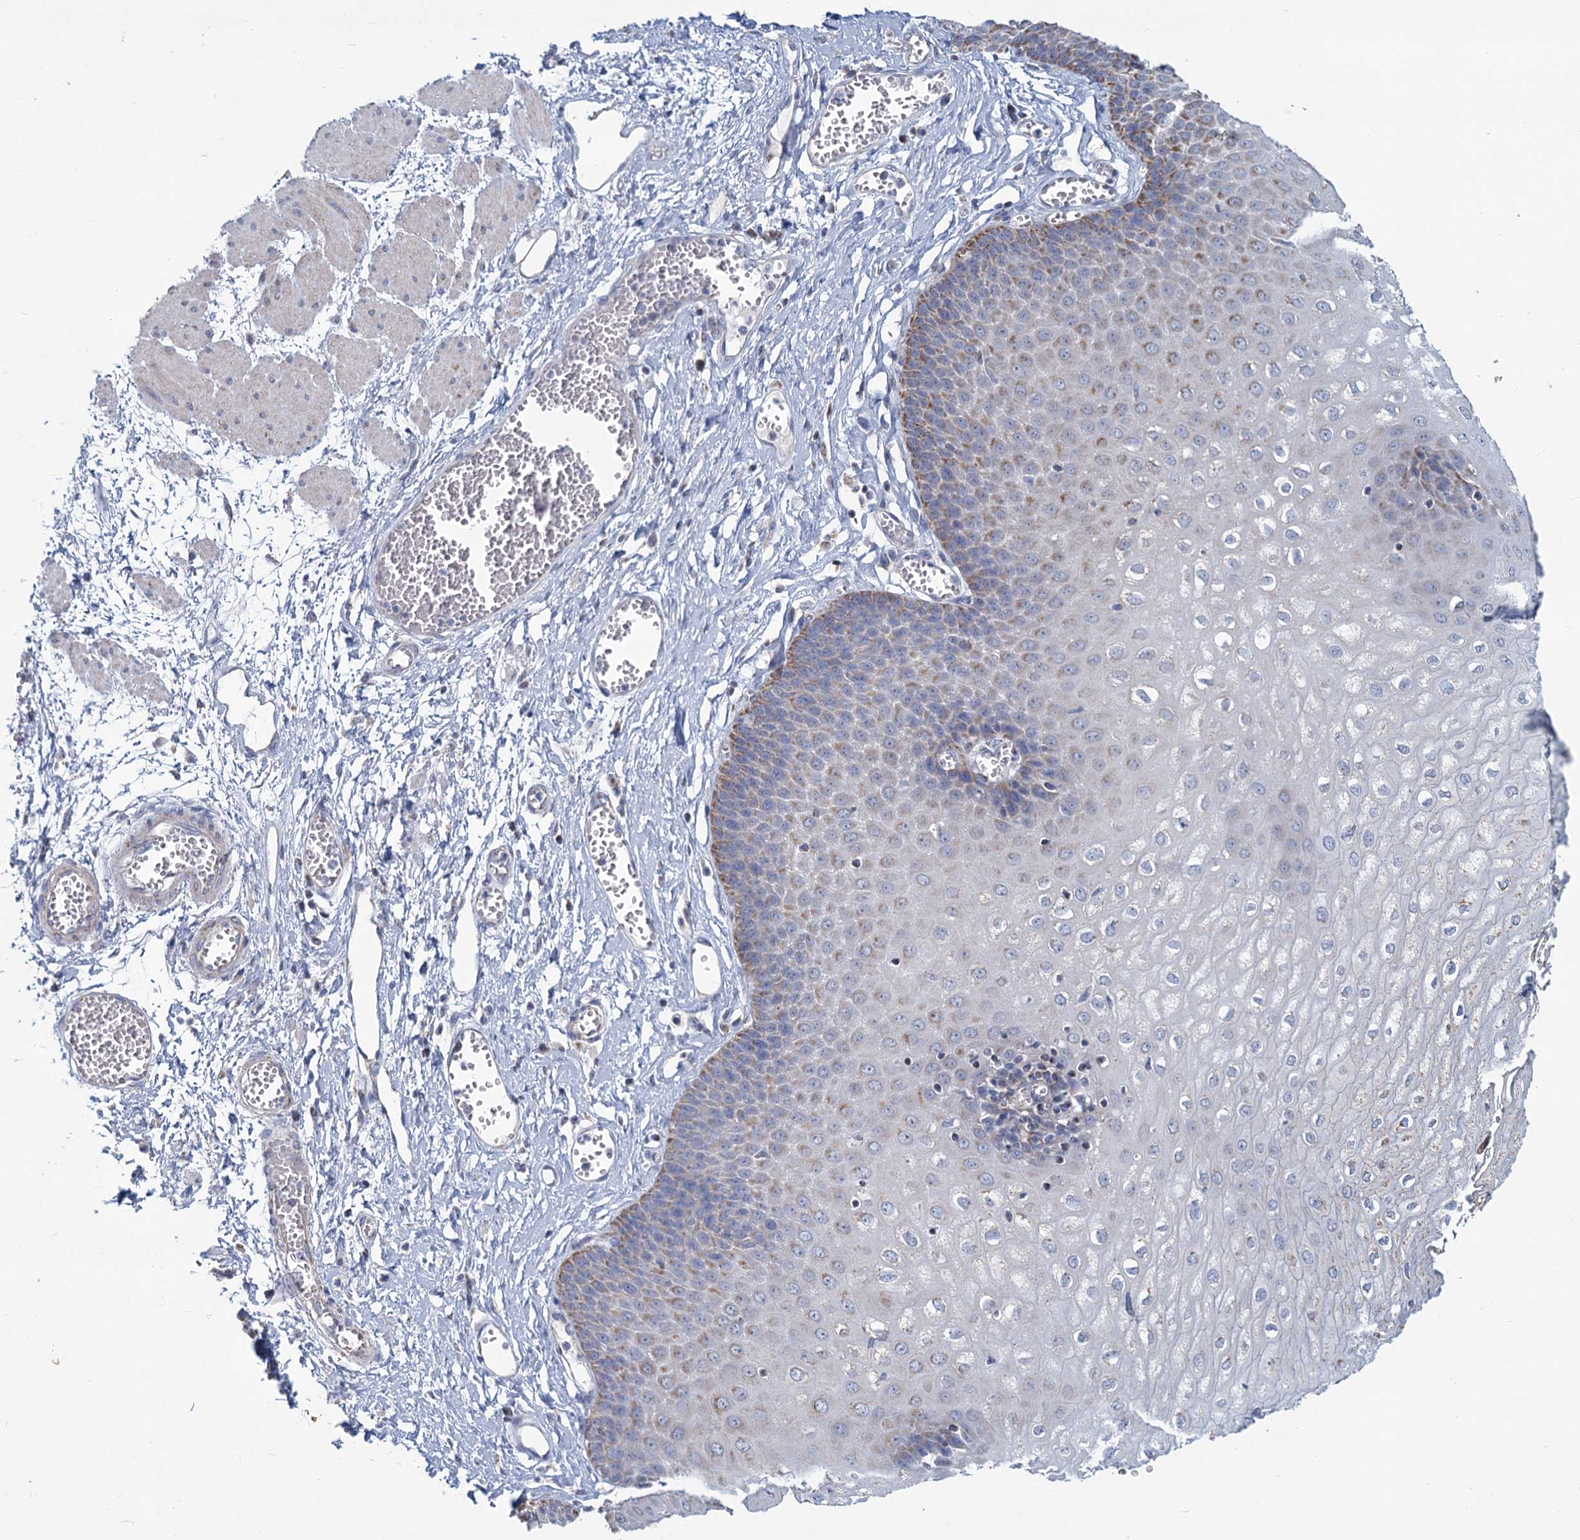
{"staining": {"intensity": "moderate", "quantity": "25%-75%", "location": "cytoplasmic/membranous"}, "tissue": "esophagus", "cell_type": "Squamous epithelial cells", "image_type": "normal", "snomed": [{"axis": "morphology", "description": "Normal tissue, NOS"}, {"axis": "topography", "description": "Esophagus"}], "caption": "Immunohistochemistry (IHC) staining of benign esophagus, which demonstrates medium levels of moderate cytoplasmic/membranous positivity in approximately 25%-75% of squamous epithelial cells indicating moderate cytoplasmic/membranous protein expression. The staining was performed using DAB (3,3'-diaminobenzidine) (brown) for protein detection and nuclei were counterstained in hematoxylin (blue).", "gene": "NDUFC2", "patient": {"sex": "male", "age": 60}}